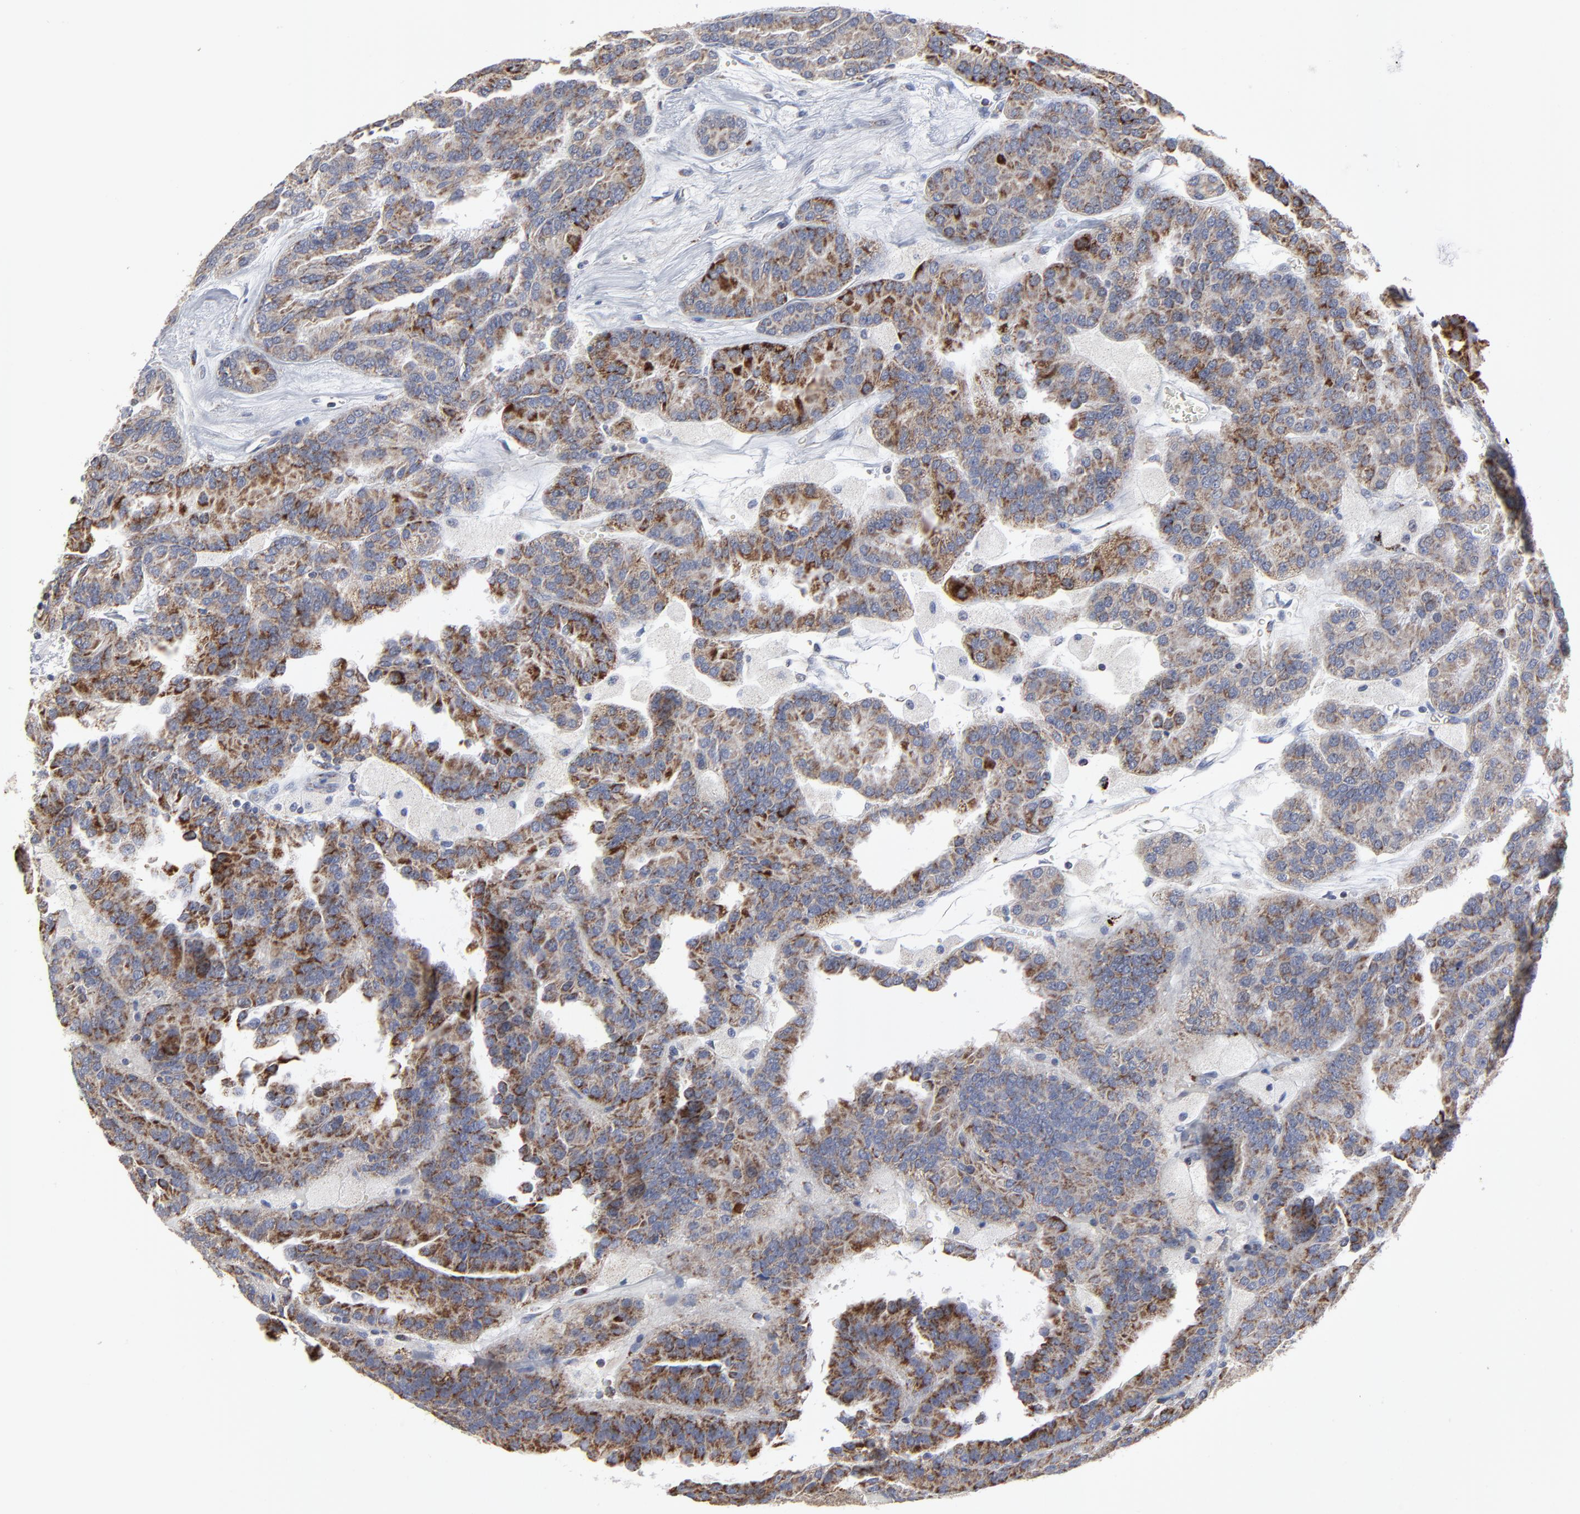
{"staining": {"intensity": "moderate", "quantity": "25%-75%", "location": "cytoplasmic/membranous"}, "tissue": "renal cancer", "cell_type": "Tumor cells", "image_type": "cancer", "snomed": [{"axis": "morphology", "description": "Adenocarcinoma, NOS"}, {"axis": "topography", "description": "Kidney"}], "caption": "Protein staining of renal adenocarcinoma tissue exhibits moderate cytoplasmic/membranous expression in about 25%-75% of tumor cells.", "gene": "TXNRD2", "patient": {"sex": "male", "age": 46}}